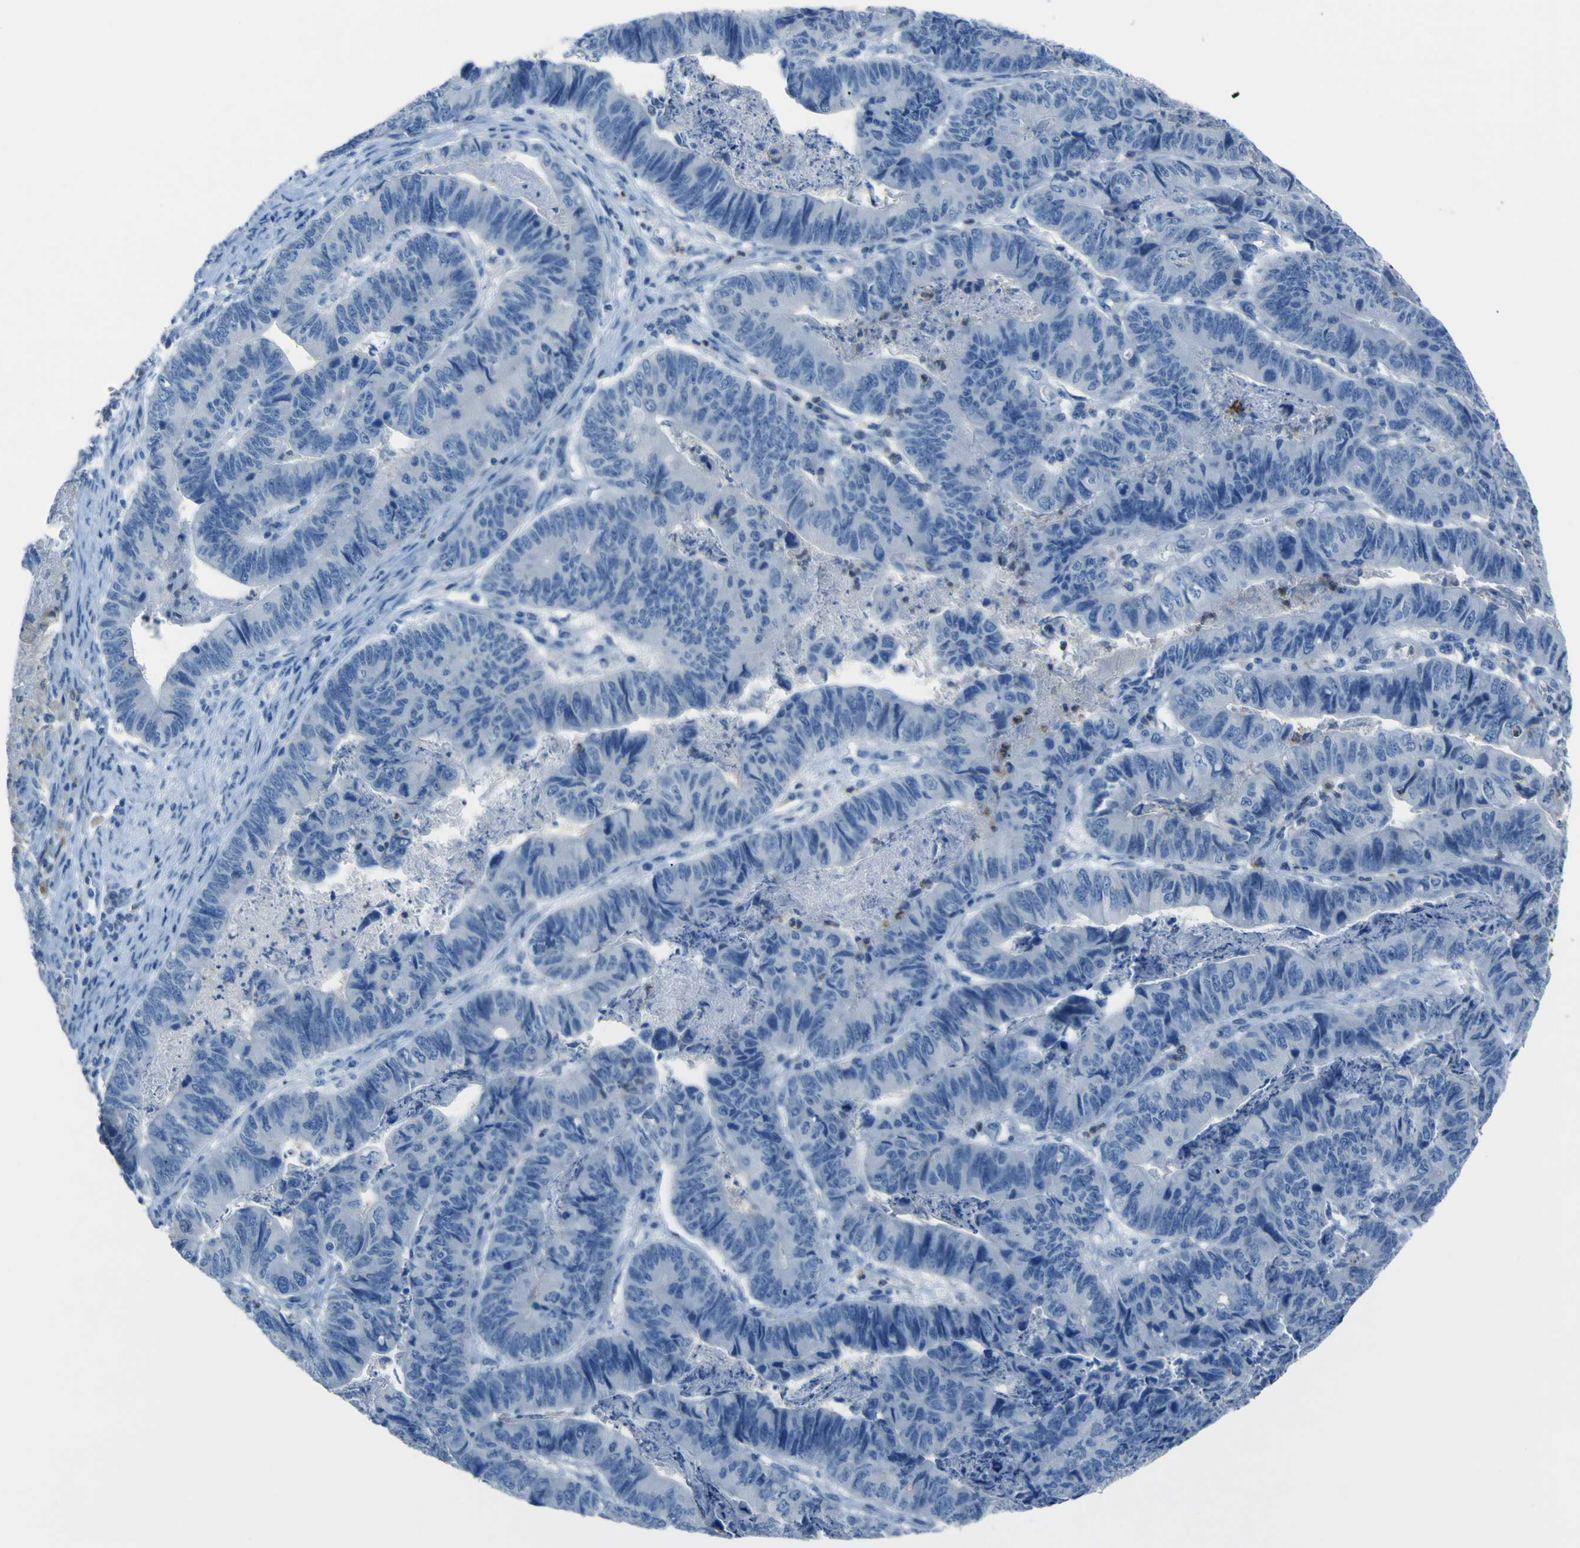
{"staining": {"intensity": "negative", "quantity": "none", "location": "none"}, "tissue": "stomach cancer", "cell_type": "Tumor cells", "image_type": "cancer", "snomed": [{"axis": "morphology", "description": "Adenocarcinoma, NOS"}, {"axis": "topography", "description": "Stomach, lower"}], "caption": "Tumor cells are negative for brown protein staining in stomach adenocarcinoma.", "gene": "ACSL1", "patient": {"sex": "male", "age": 77}}